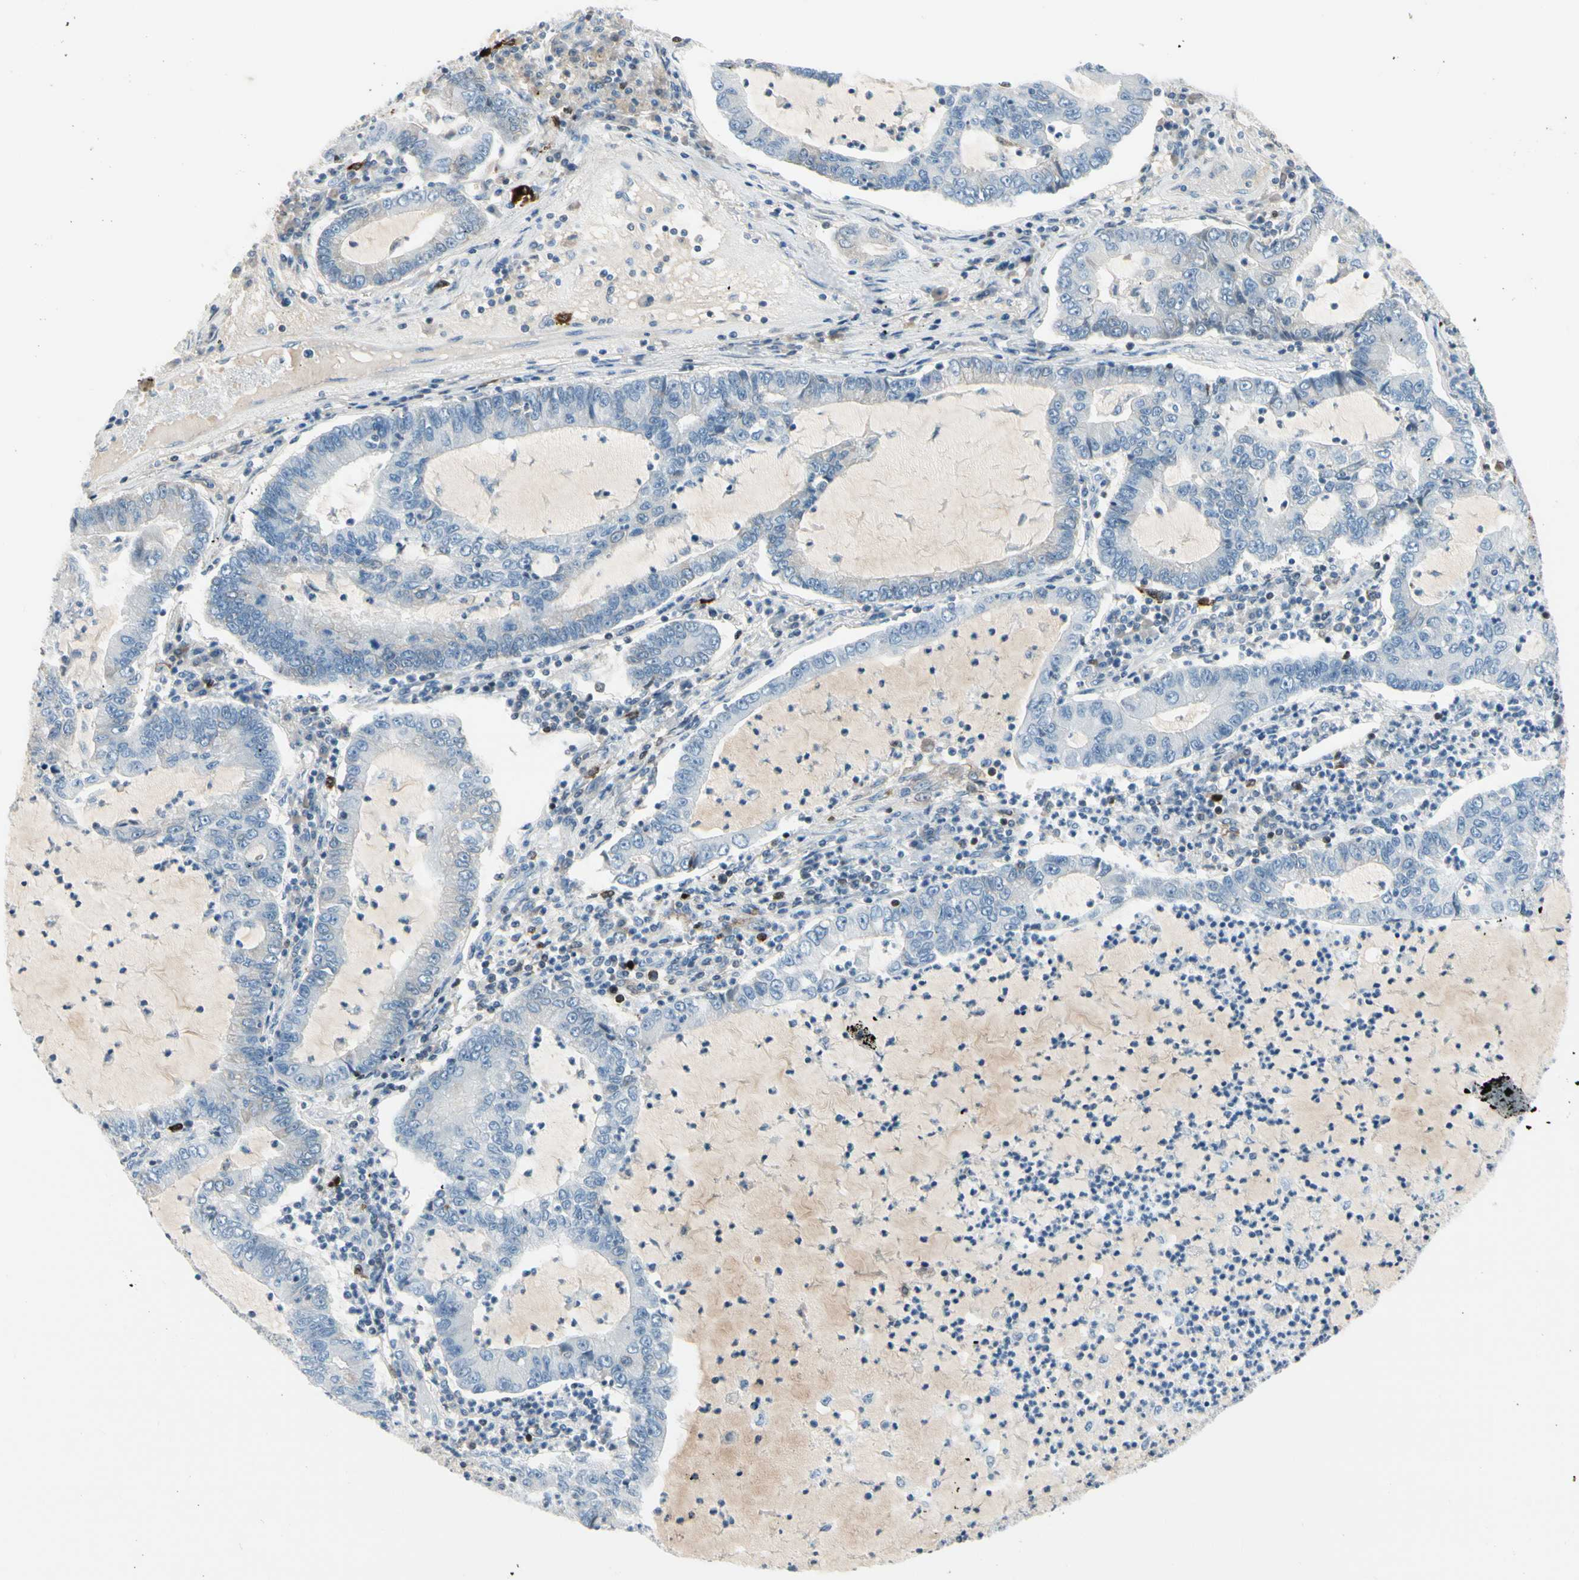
{"staining": {"intensity": "negative", "quantity": "none", "location": "none"}, "tissue": "lung cancer", "cell_type": "Tumor cells", "image_type": "cancer", "snomed": [{"axis": "morphology", "description": "Adenocarcinoma, NOS"}, {"axis": "topography", "description": "Lung"}], "caption": "Tumor cells are negative for protein expression in human adenocarcinoma (lung). (Immunohistochemistry (ihc), brightfield microscopy, high magnification).", "gene": "TRAF1", "patient": {"sex": "female", "age": 51}}